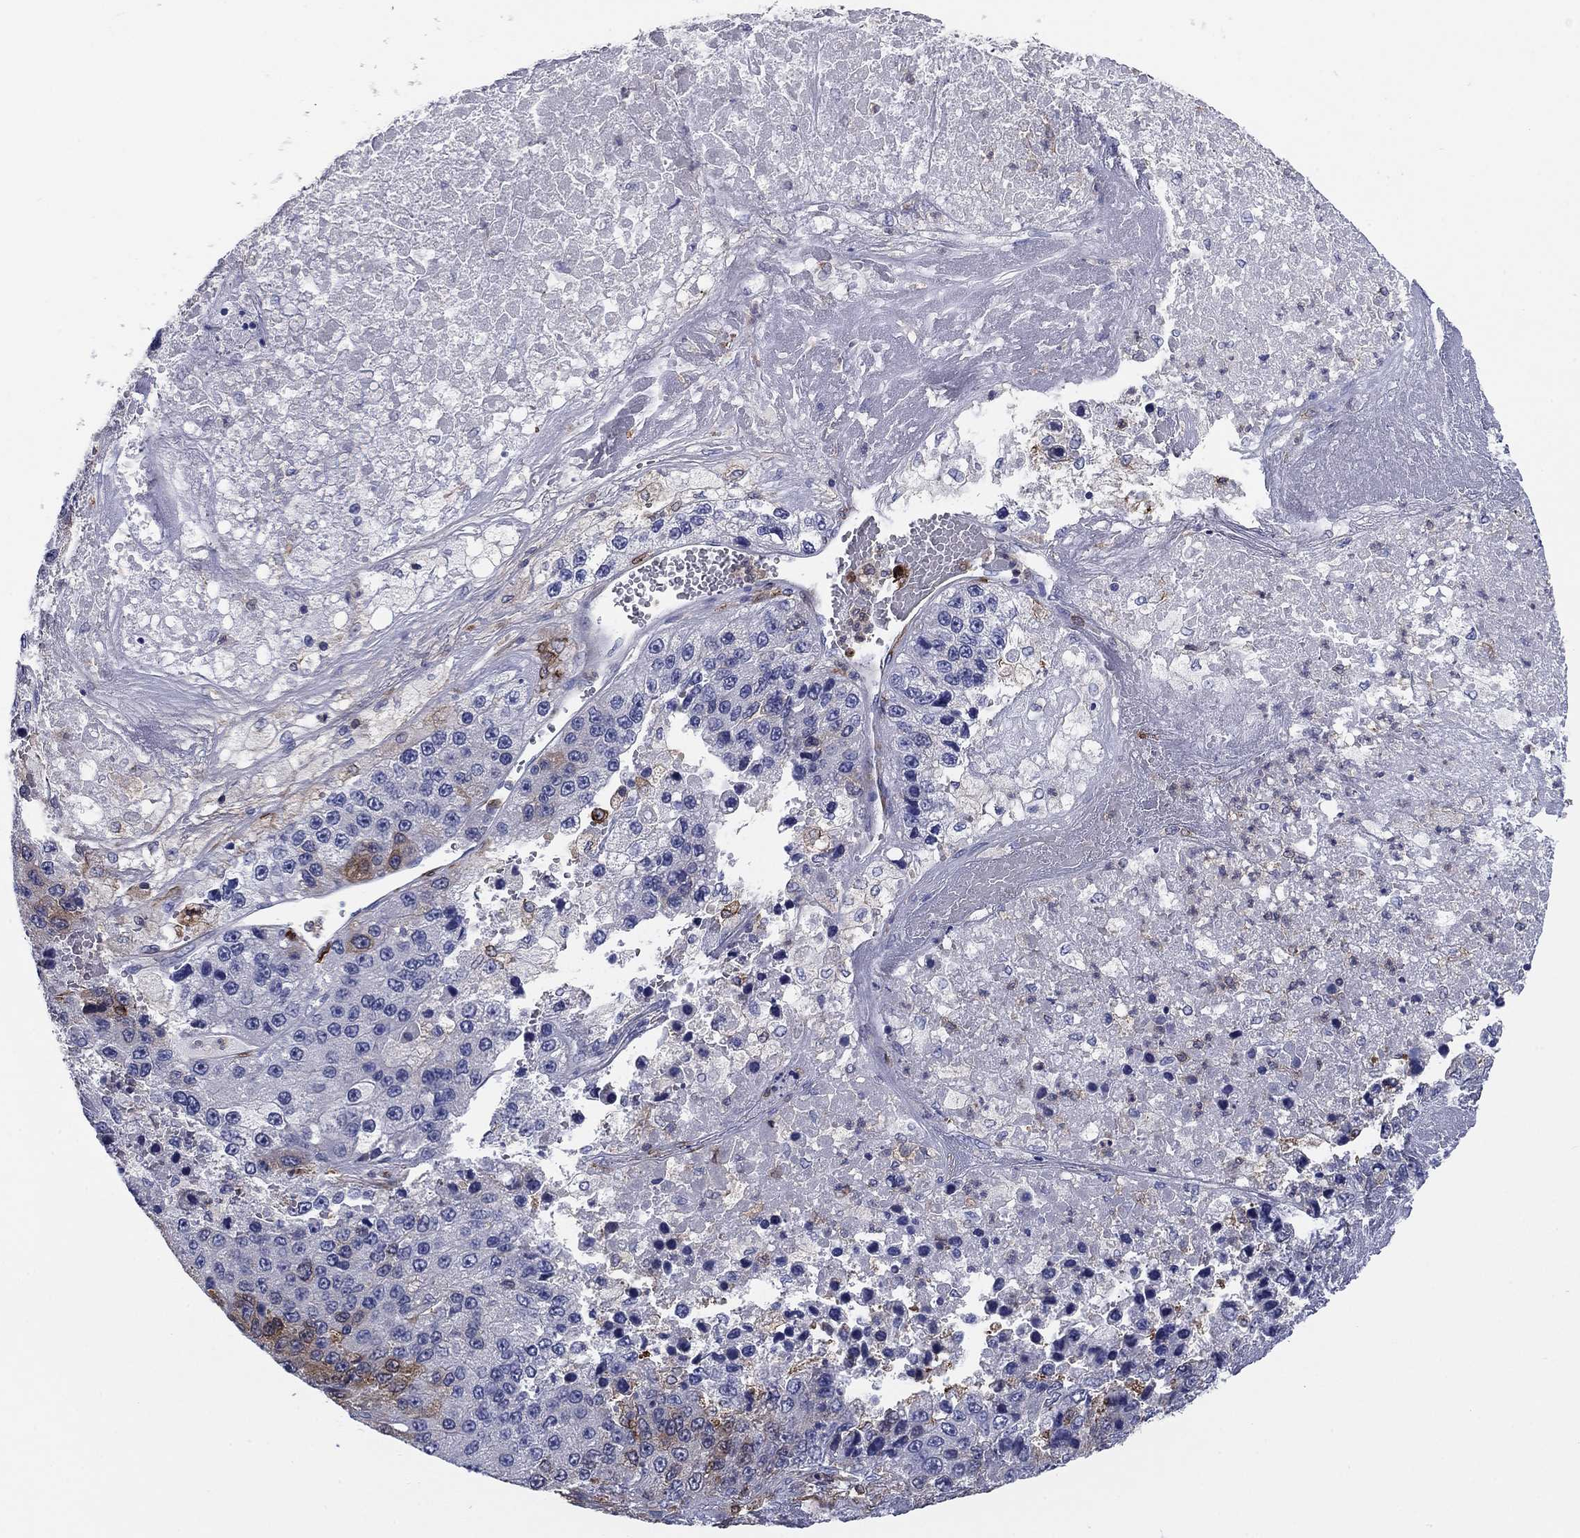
{"staining": {"intensity": "weak", "quantity": "<25%", "location": "cytoplasmic/membranous"}, "tissue": "liver cancer", "cell_type": "Tumor cells", "image_type": "cancer", "snomed": [{"axis": "morphology", "description": "Carcinoma, Hepatocellular, NOS"}, {"axis": "topography", "description": "Liver"}], "caption": "Human liver cancer stained for a protein using immunohistochemistry (IHC) displays no staining in tumor cells.", "gene": "STMN1", "patient": {"sex": "female", "age": 73}}